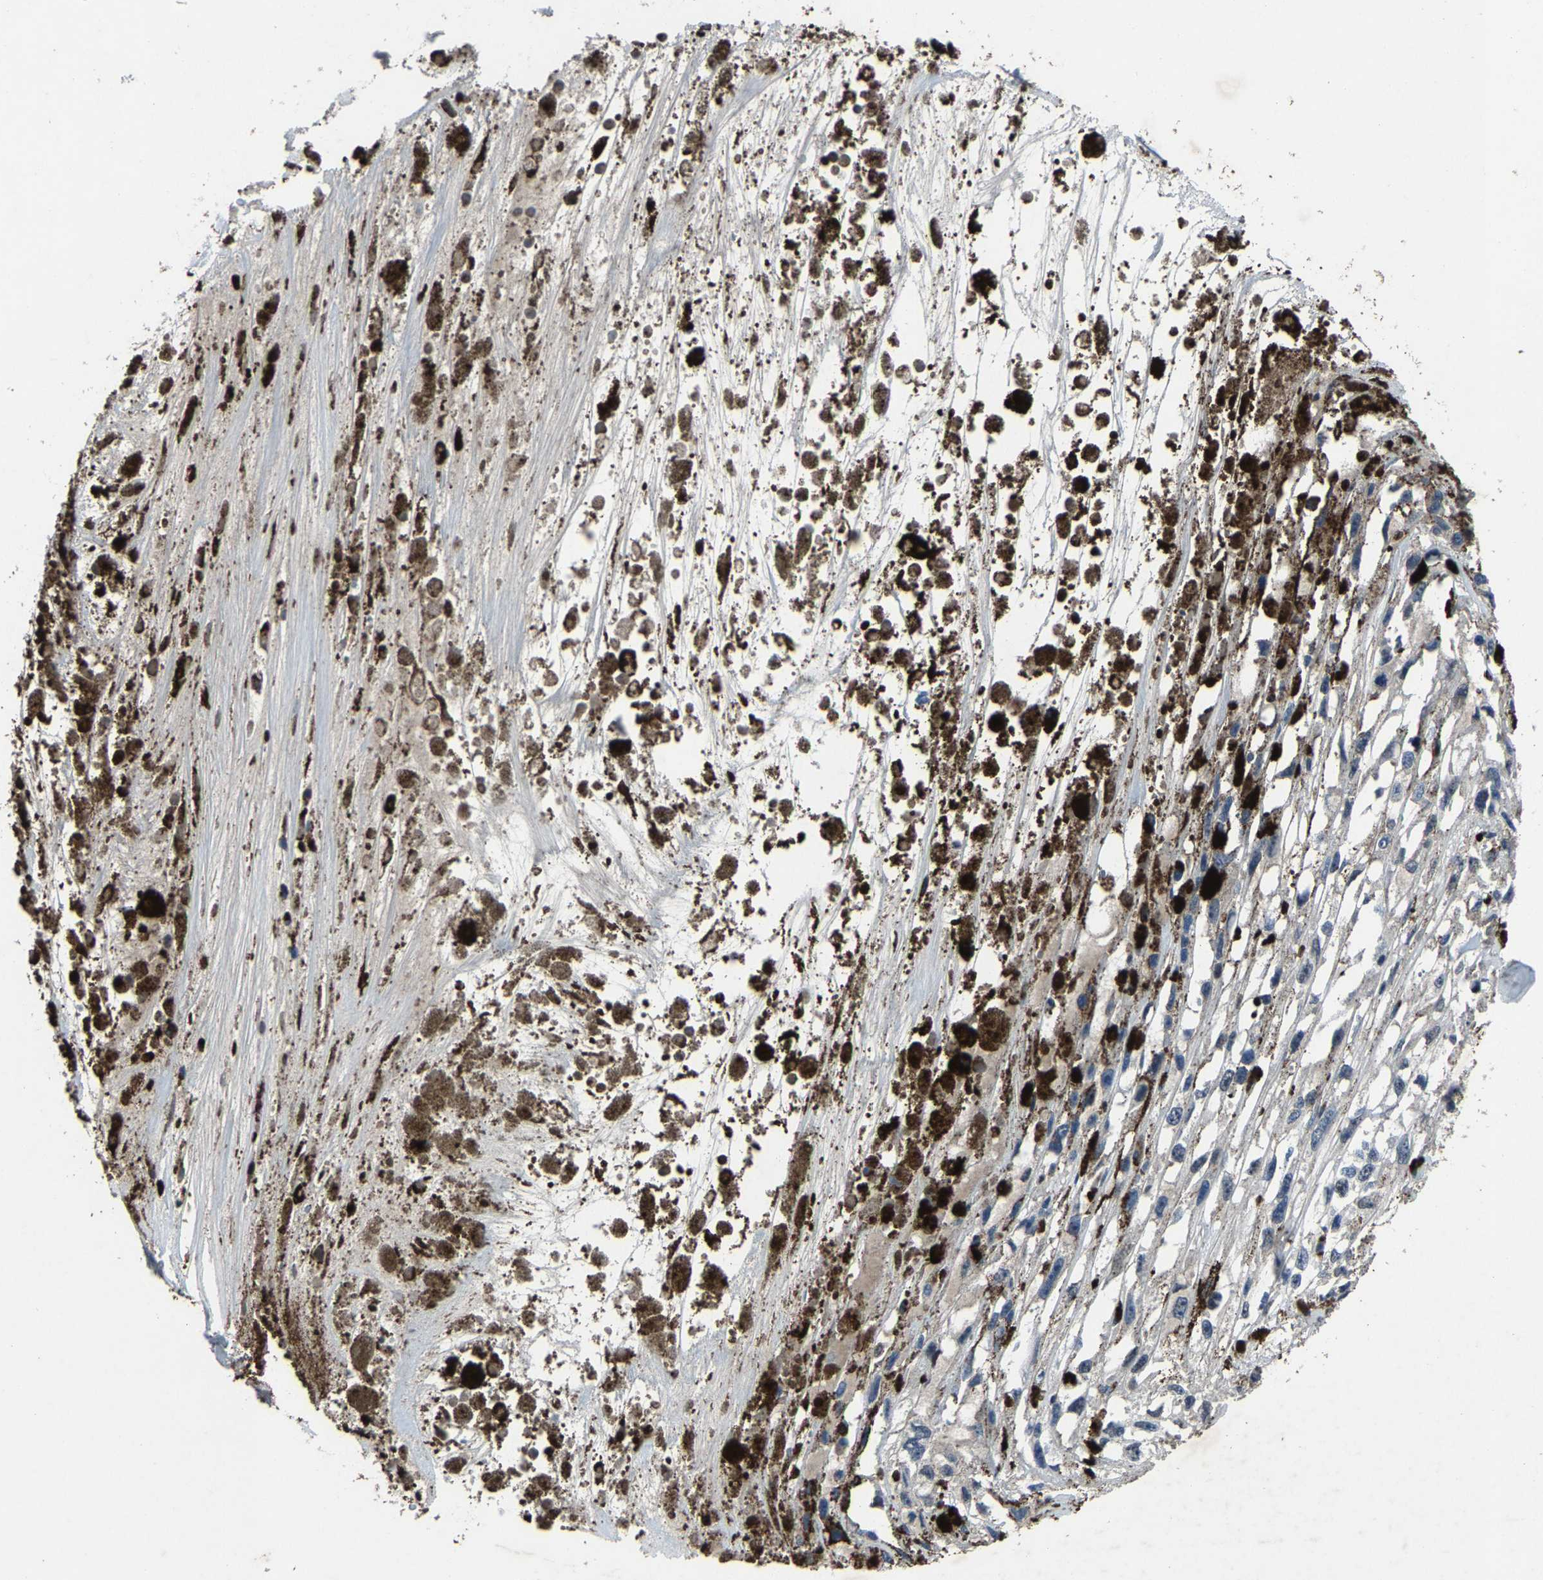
{"staining": {"intensity": "negative", "quantity": "none", "location": "none"}, "tissue": "melanoma", "cell_type": "Tumor cells", "image_type": "cancer", "snomed": [{"axis": "morphology", "description": "Malignant melanoma, Metastatic site"}, {"axis": "topography", "description": "Lymph node"}], "caption": "The image displays no significant positivity in tumor cells of malignant melanoma (metastatic site). (DAB immunohistochemistry (IHC) visualized using brightfield microscopy, high magnification).", "gene": "PCNX2", "patient": {"sex": "male", "age": 59}}